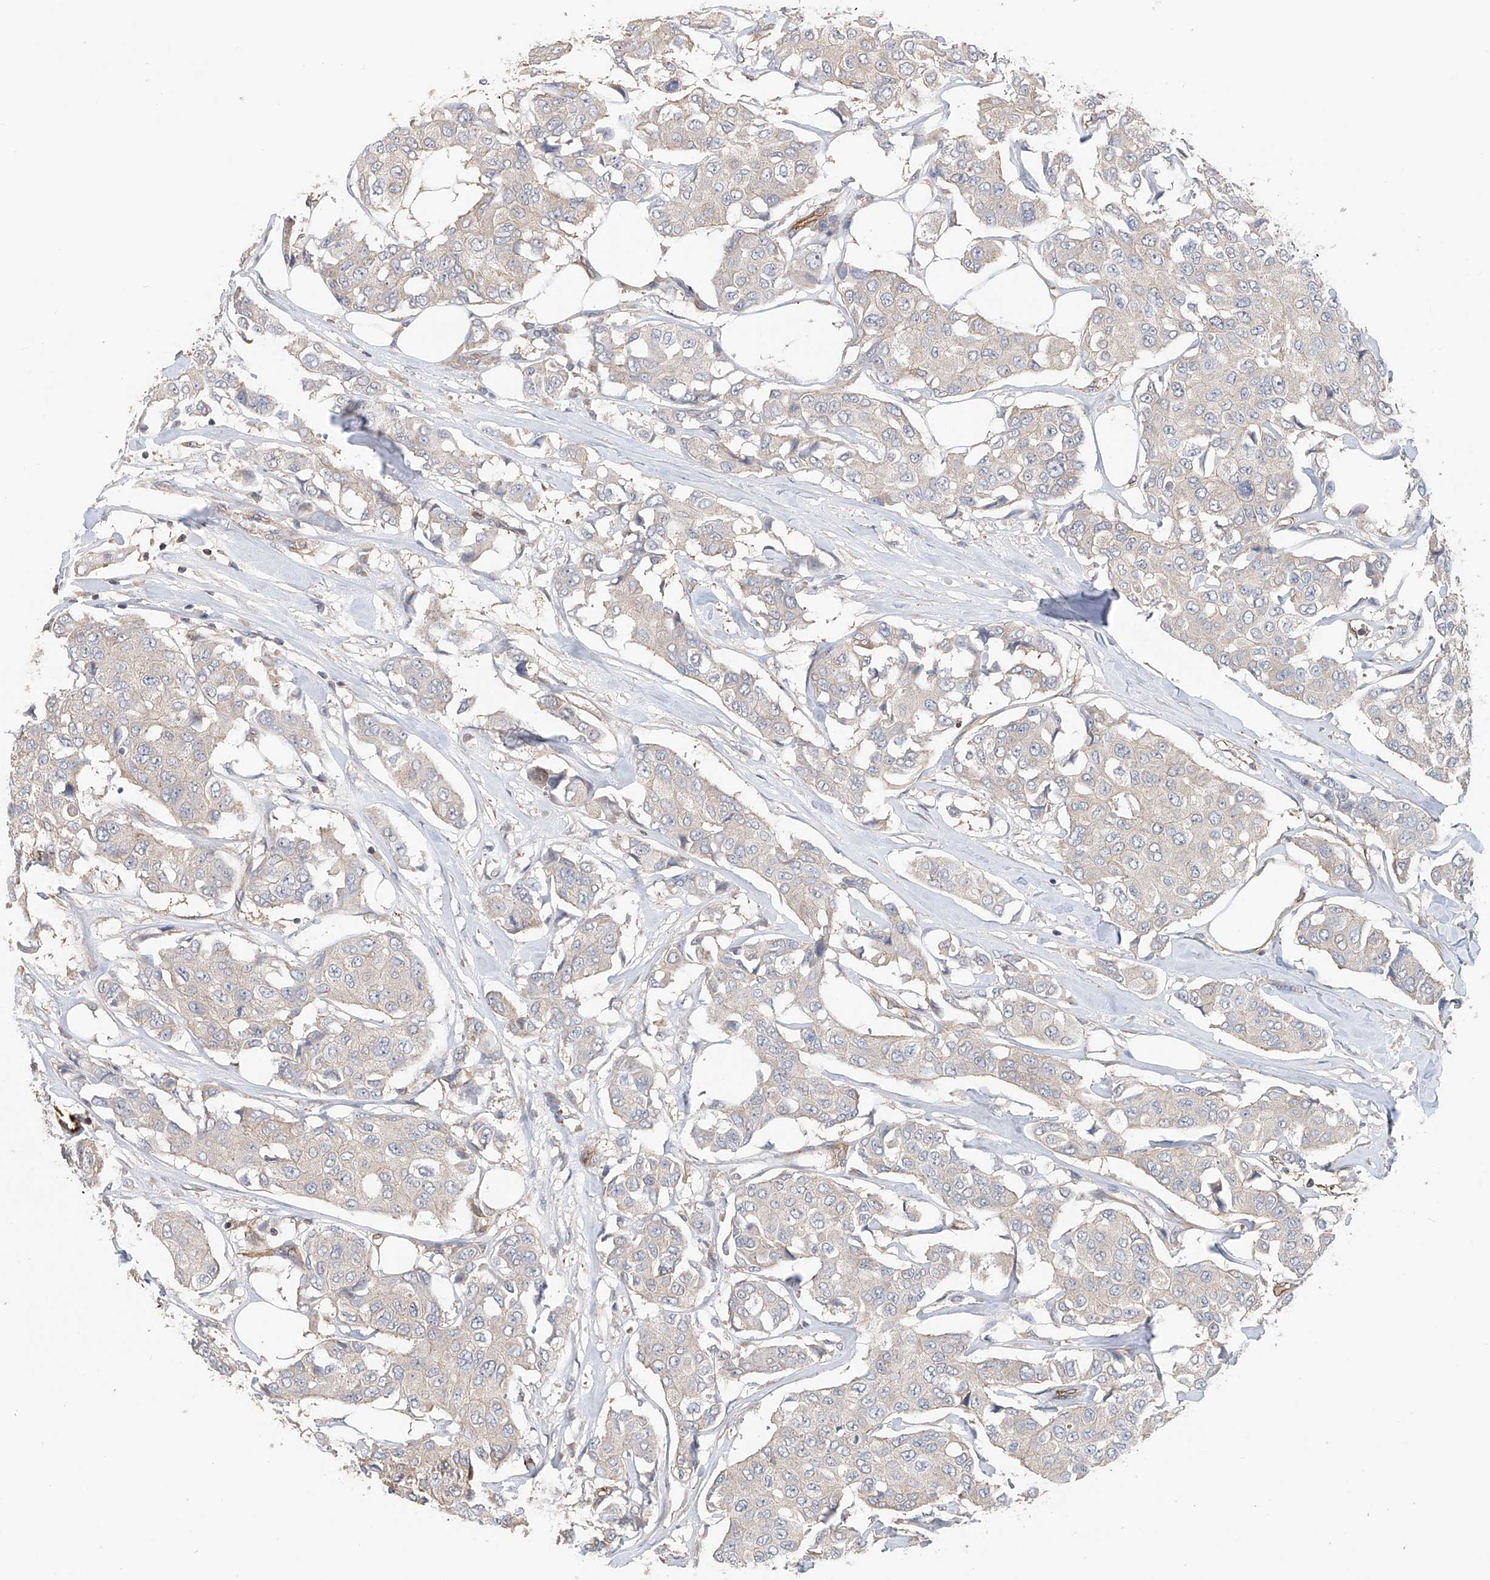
{"staining": {"intensity": "negative", "quantity": "none", "location": "none"}, "tissue": "breast cancer", "cell_type": "Tumor cells", "image_type": "cancer", "snomed": [{"axis": "morphology", "description": "Duct carcinoma"}, {"axis": "topography", "description": "Breast"}], "caption": "This image is of breast cancer (infiltrating ductal carcinoma) stained with IHC to label a protein in brown with the nuclei are counter-stained blue. There is no expression in tumor cells. The staining was performed using DAB to visualize the protein expression in brown, while the nuclei were stained in blue with hematoxylin (Magnification: 20x).", "gene": "FRYL", "patient": {"sex": "female", "age": 80}}